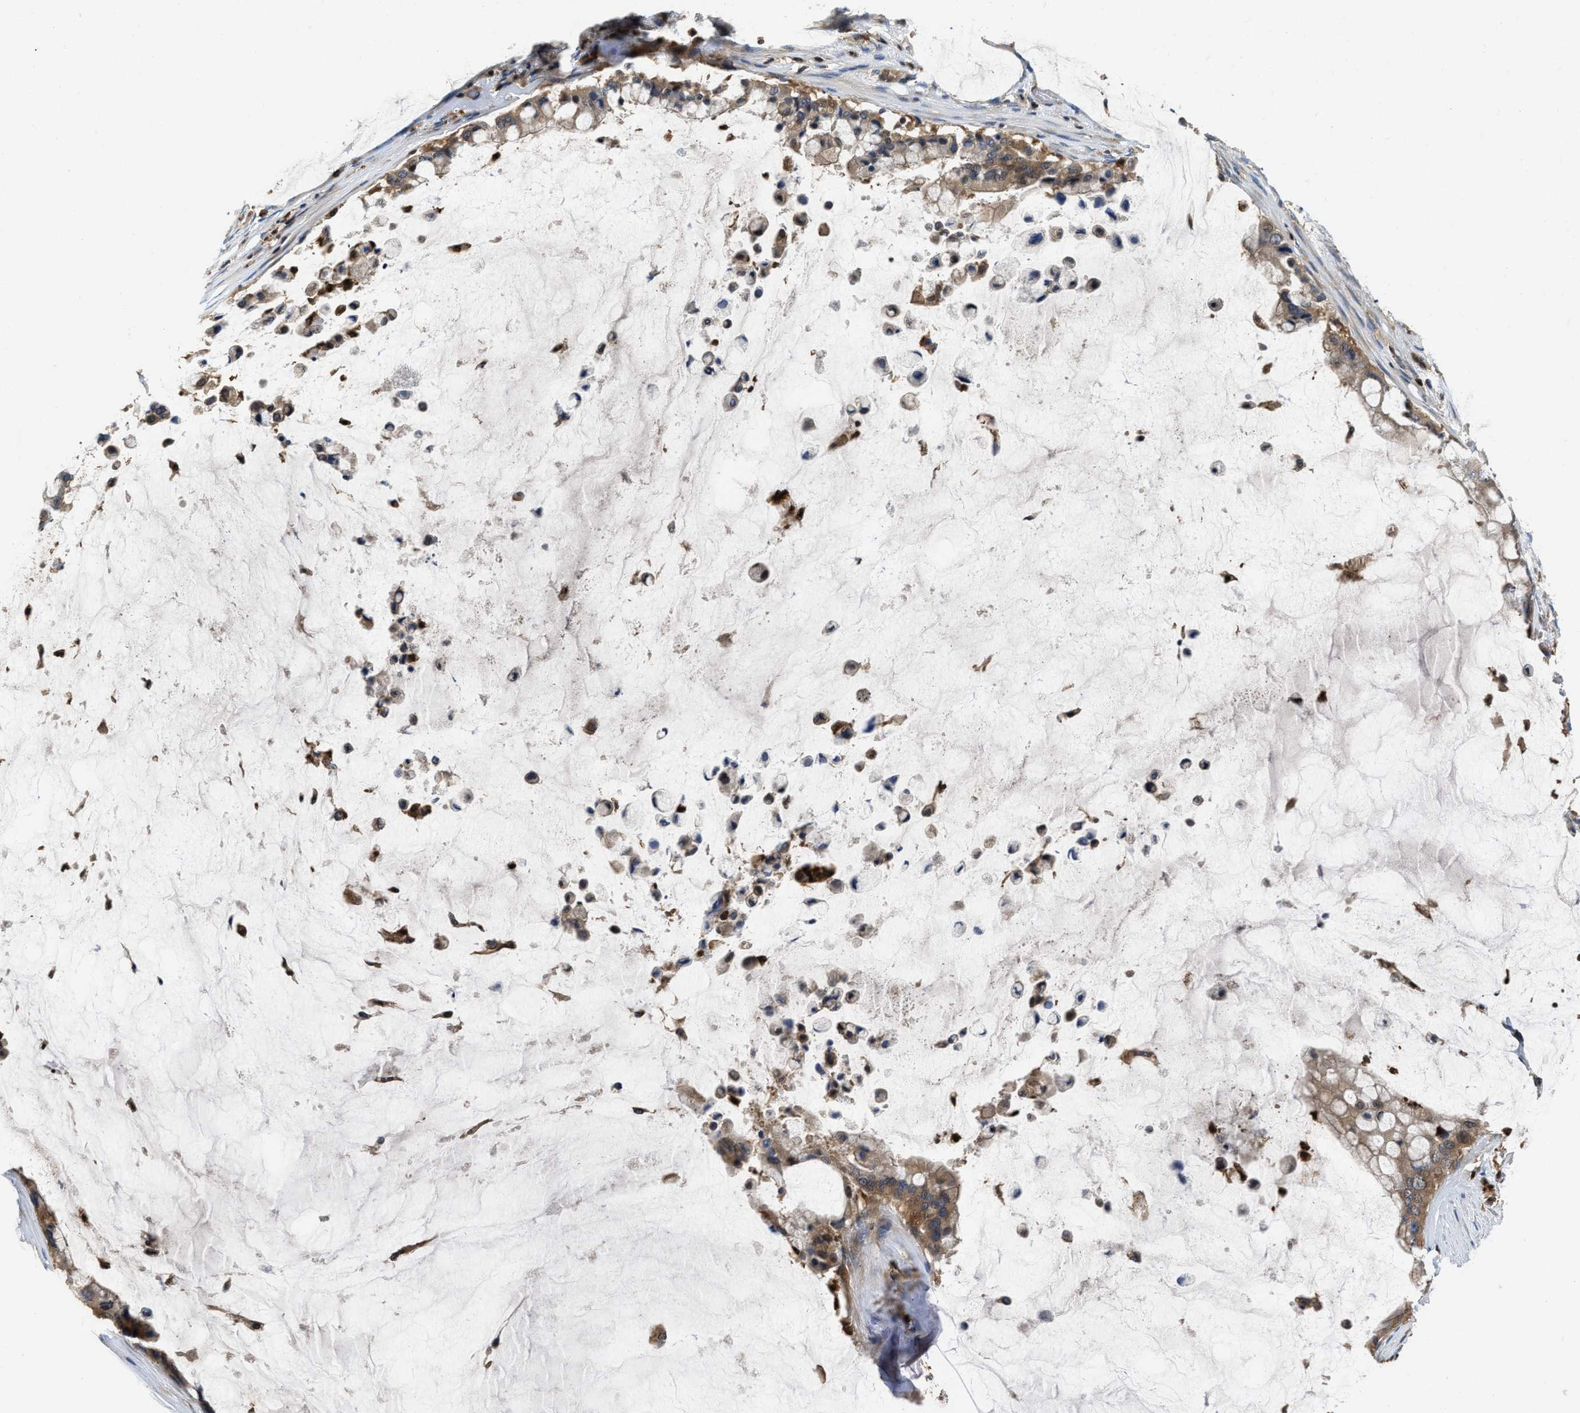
{"staining": {"intensity": "weak", "quantity": ">75%", "location": "cytoplasmic/membranous"}, "tissue": "pancreatic cancer", "cell_type": "Tumor cells", "image_type": "cancer", "snomed": [{"axis": "morphology", "description": "Adenocarcinoma, NOS"}, {"axis": "topography", "description": "Pancreas"}], "caption": "Immunohistochemistry of pancreatic cancer reveals low levels of weak cytoplasmic/membranous expression in approximately >75% of tumor cells.", "gene": "OSTF1", "patient": {"sex": "male", "age": 41}}